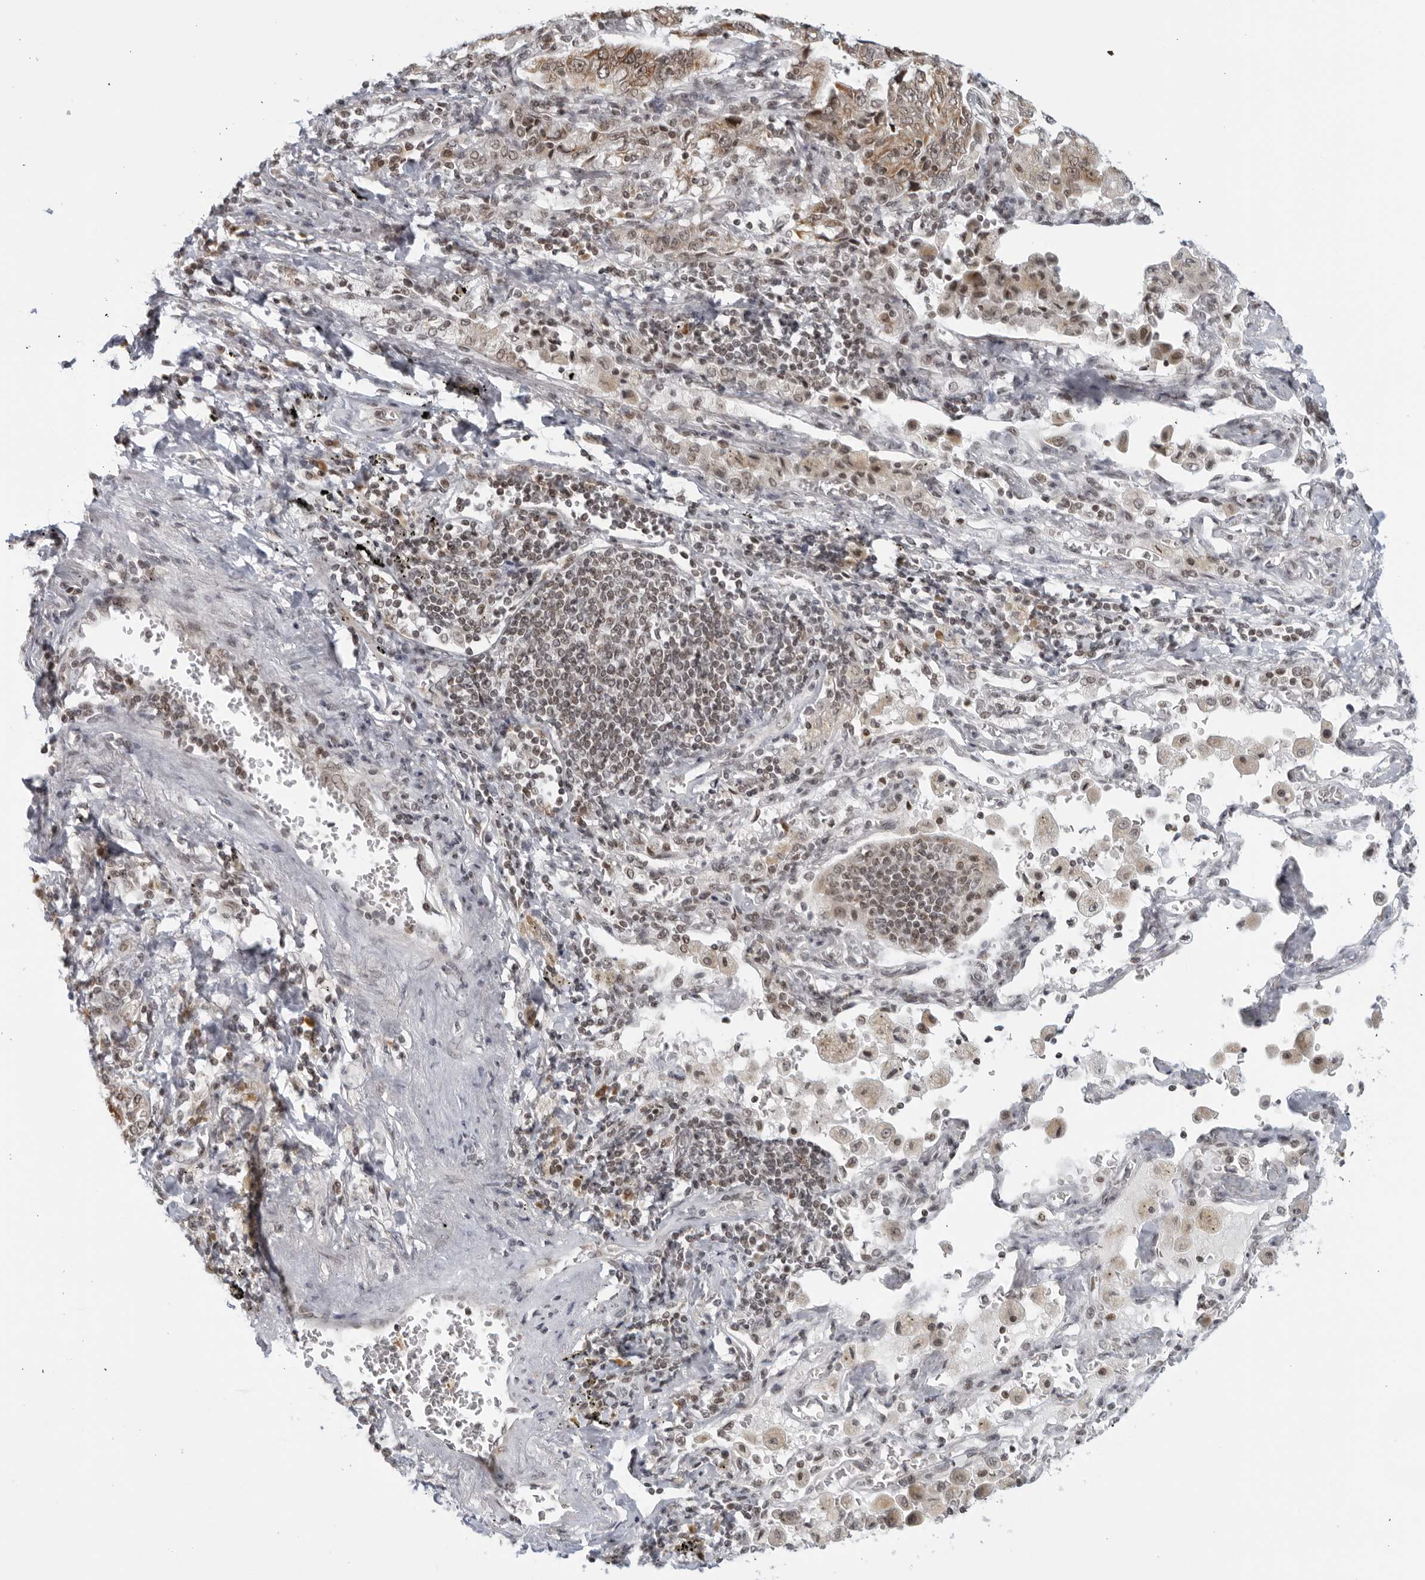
{"staining": {"intensity": "weak", "quantity": ">75%", "location": "cytoplasmic/membranous"}, "tissue": "lung cancer", "cell_type": "Tumor cells", "image_type": "cancer", "snomed": [{"axis": "morphology", "description": "Adenocarcinoma, NOS"}, {"axis": "topography", "description": "Lung"}], "caption": "Tumor cells display low levels of weak cytoplasmic/membranous staining in about >75% of cells in human lung adenocarcinoma.", "gene": "RAB11FIP3", "patient": {"sex": "female", "age": 51}}